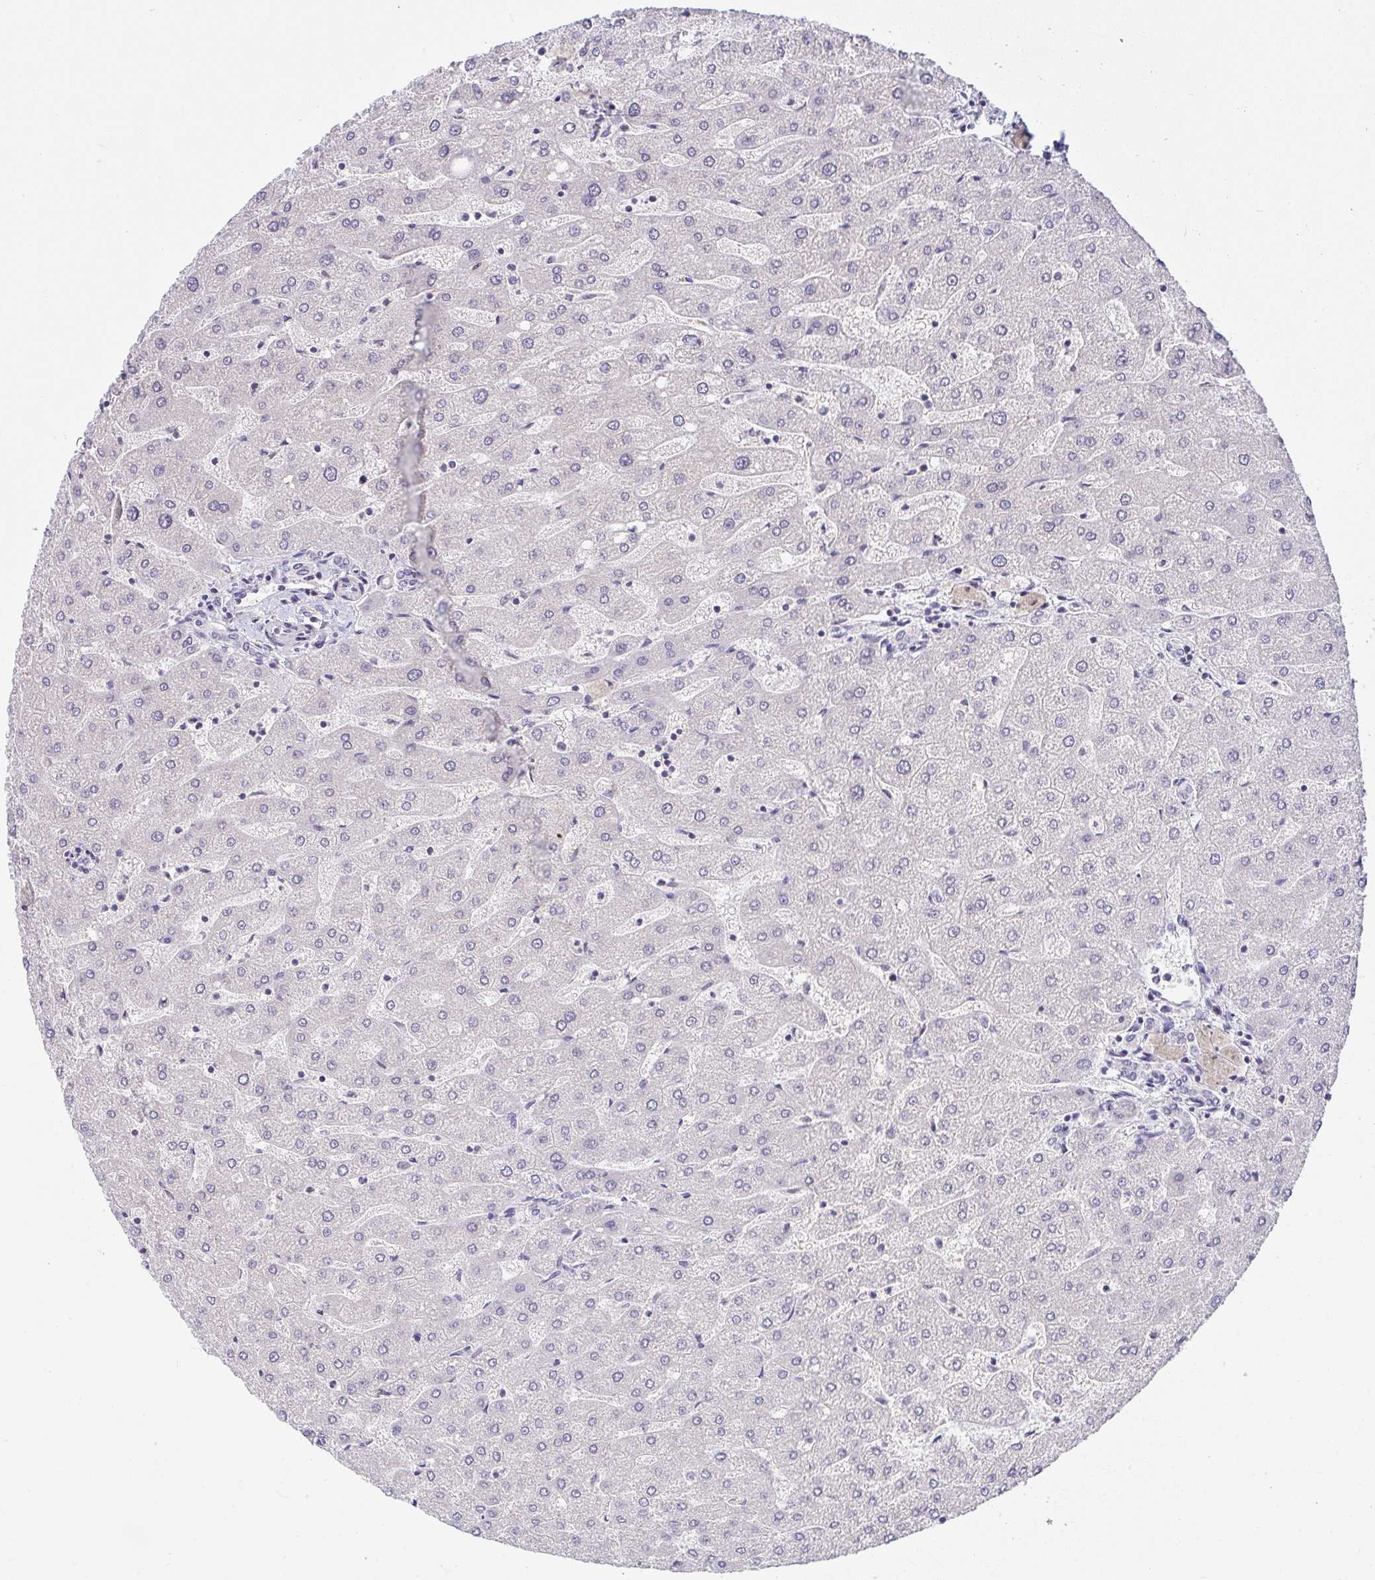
{"staining": {"intensity": "negative", "quantity": "none", "location": "none"}, "tissue": "liver", "cell_type": "Cholangiocytes", "image_type": "normal", "snomed": [{"axis": "morphology", "description": "Normal tissue, NOS"}, {"axis": "topography", "description": "Liver"}], "caption": "An IHC photomicrograph of benign liver is shown. There is no staining in cholangiocytes of liver. (Stains: DAB (3,3'-diaminobenzidine) immunohistochemistry with hematoxylin counter stain, Microscopy: brightfield microscopy at high magnification).", "gene": "CACNA1S", "patient": {"sex": "male", "age": 67}}